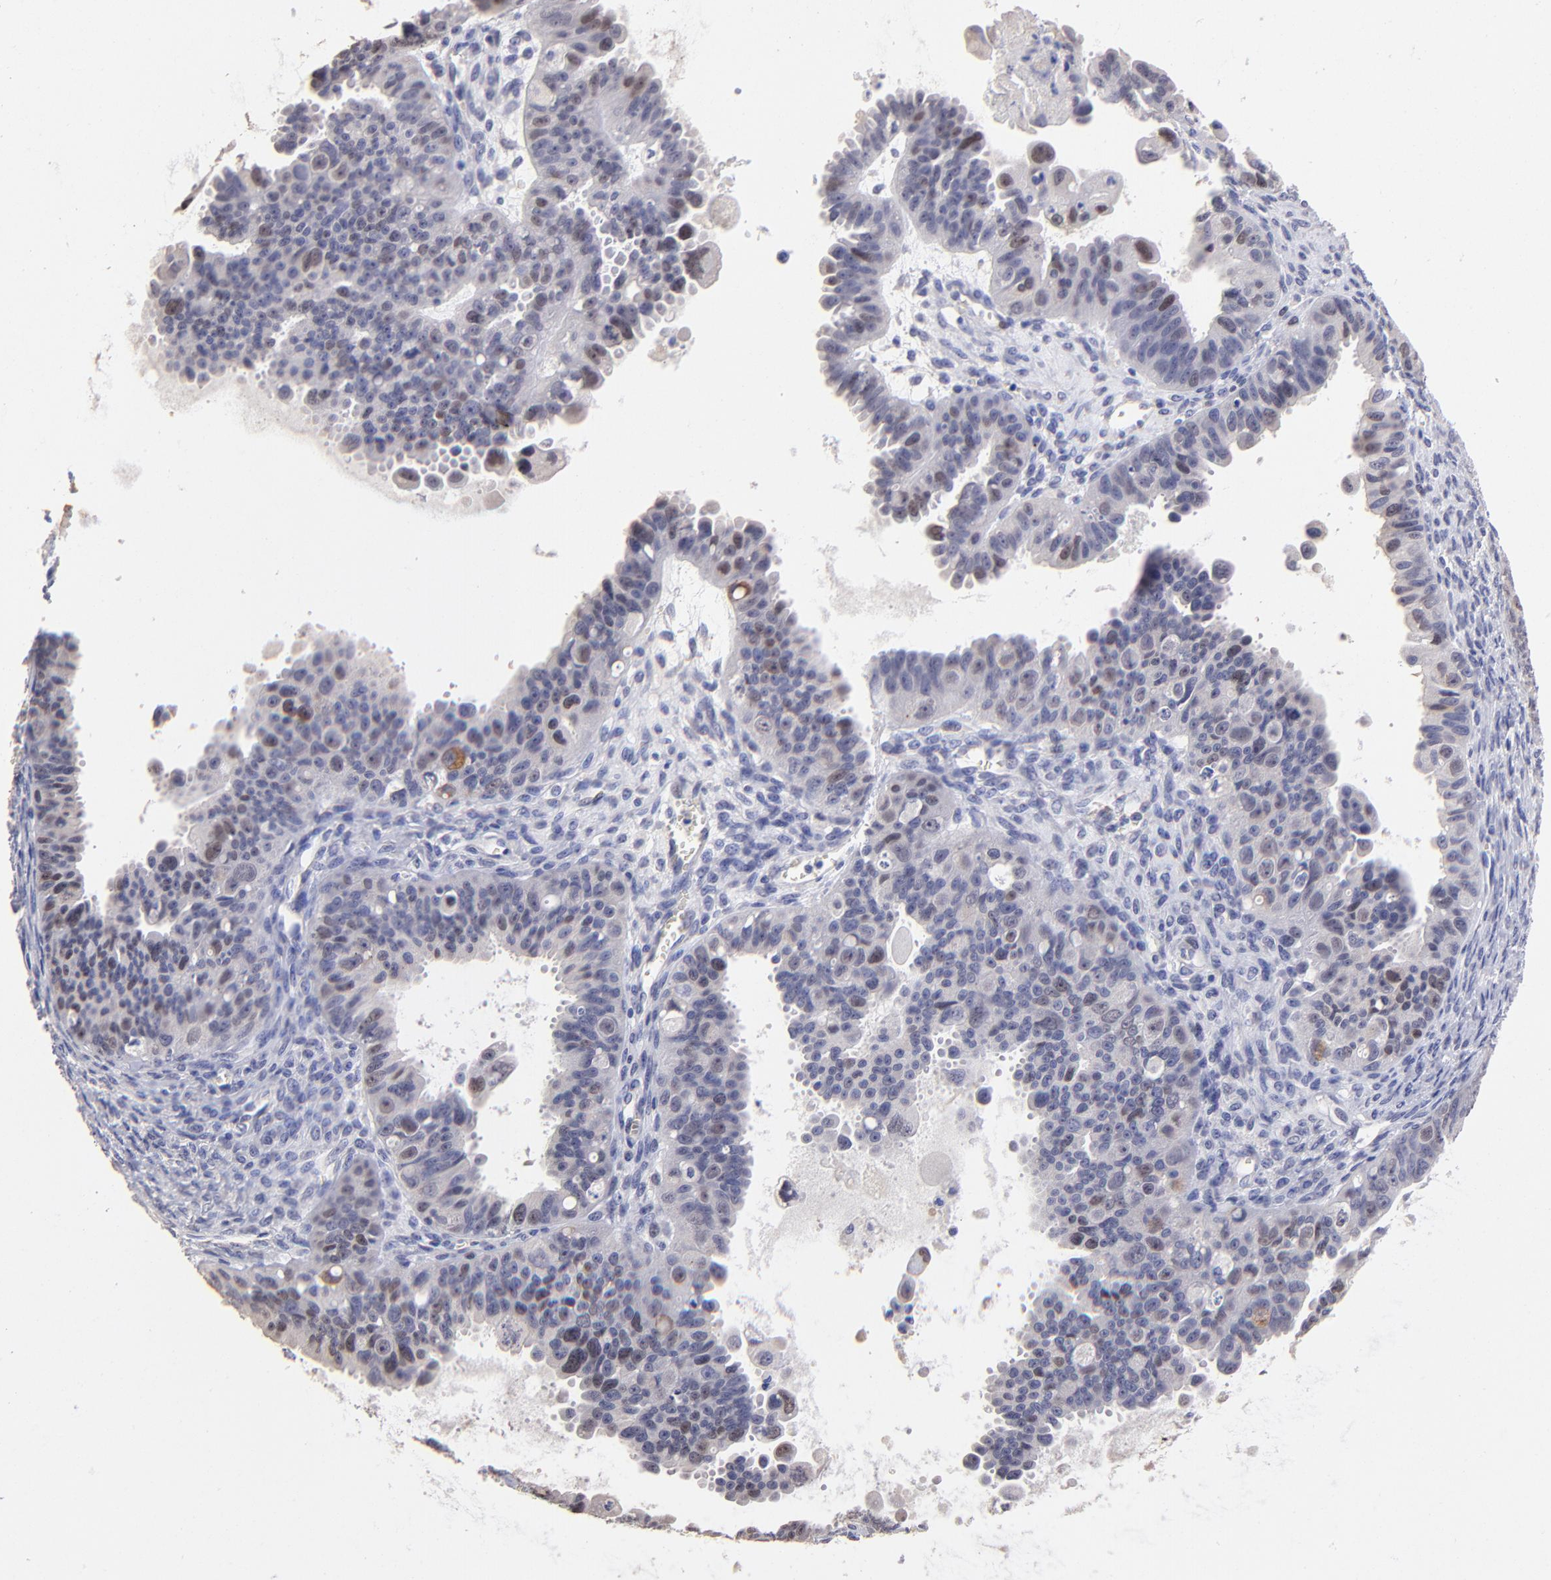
{"staining": {"intensity": "weak", "quantity": "25%-75%", "location": "nuclear"}, "tissue": "ovarian cancer", "cell_type": "Tumor cells", "image_type": "cancer", "snomed": [{"axis": "morphology", "description": "Carcinoma, endometroid"}, {"axis": "topography", "description": "Ovary"}], "caption": "Endometroid carcinoma (ovarian) stained for a protein (brown) exhibits weak nuclear positive expression in approximately 25%-75% of tumor cells.", "gene": "DNMT1", "patient": {"sex": "female", "age": 85}}